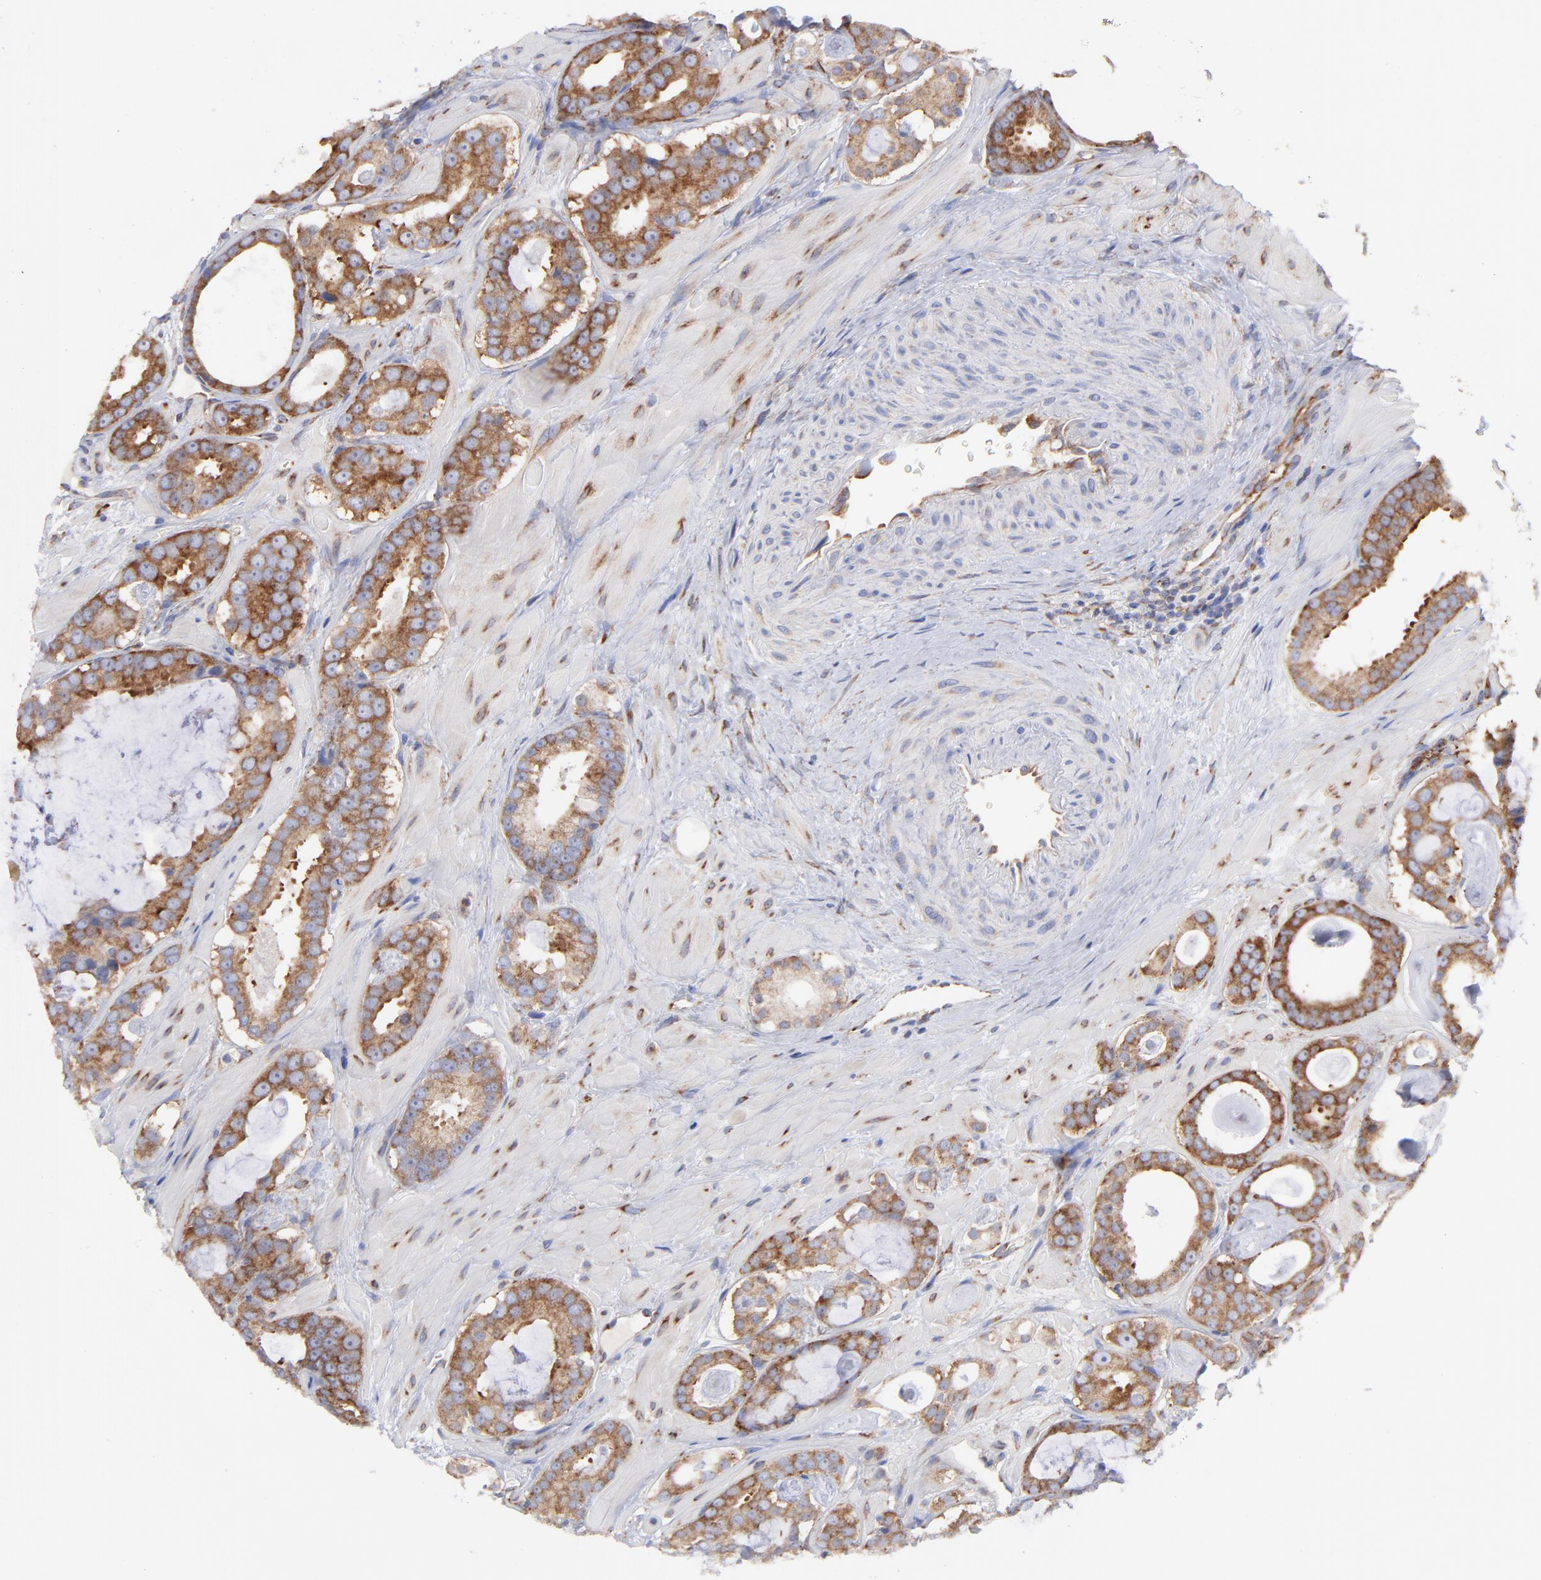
{"staining": {"intensity": "moderate", "quantity": ">75%", "location": "cytoplasmic/membranous"}, "tissue": "prostate cancer", "cell_type": "Tumor cells", "image_type": "cancer", "snomed": [{"axis": "morphology", "description": "Adenocarcinoma, Low grade"}, {"axis": "topography", "description": "Prostate"}], "caption": "The photomicrograph demonstrates immunohistochemical staining of prostate cancer. There is moderate cytoplasmic/membranous staining is present in approximately >75% of tumor cells. The staining was performed using DAB (3,3'-diaminobenzidine) to visualize the protein expression in brown, while the nuclei were stained in blue with hematoxylin (Magnification: 20x).", "gene": "EIF2AK2", "patient": {"sex": "male", "age": 57}}